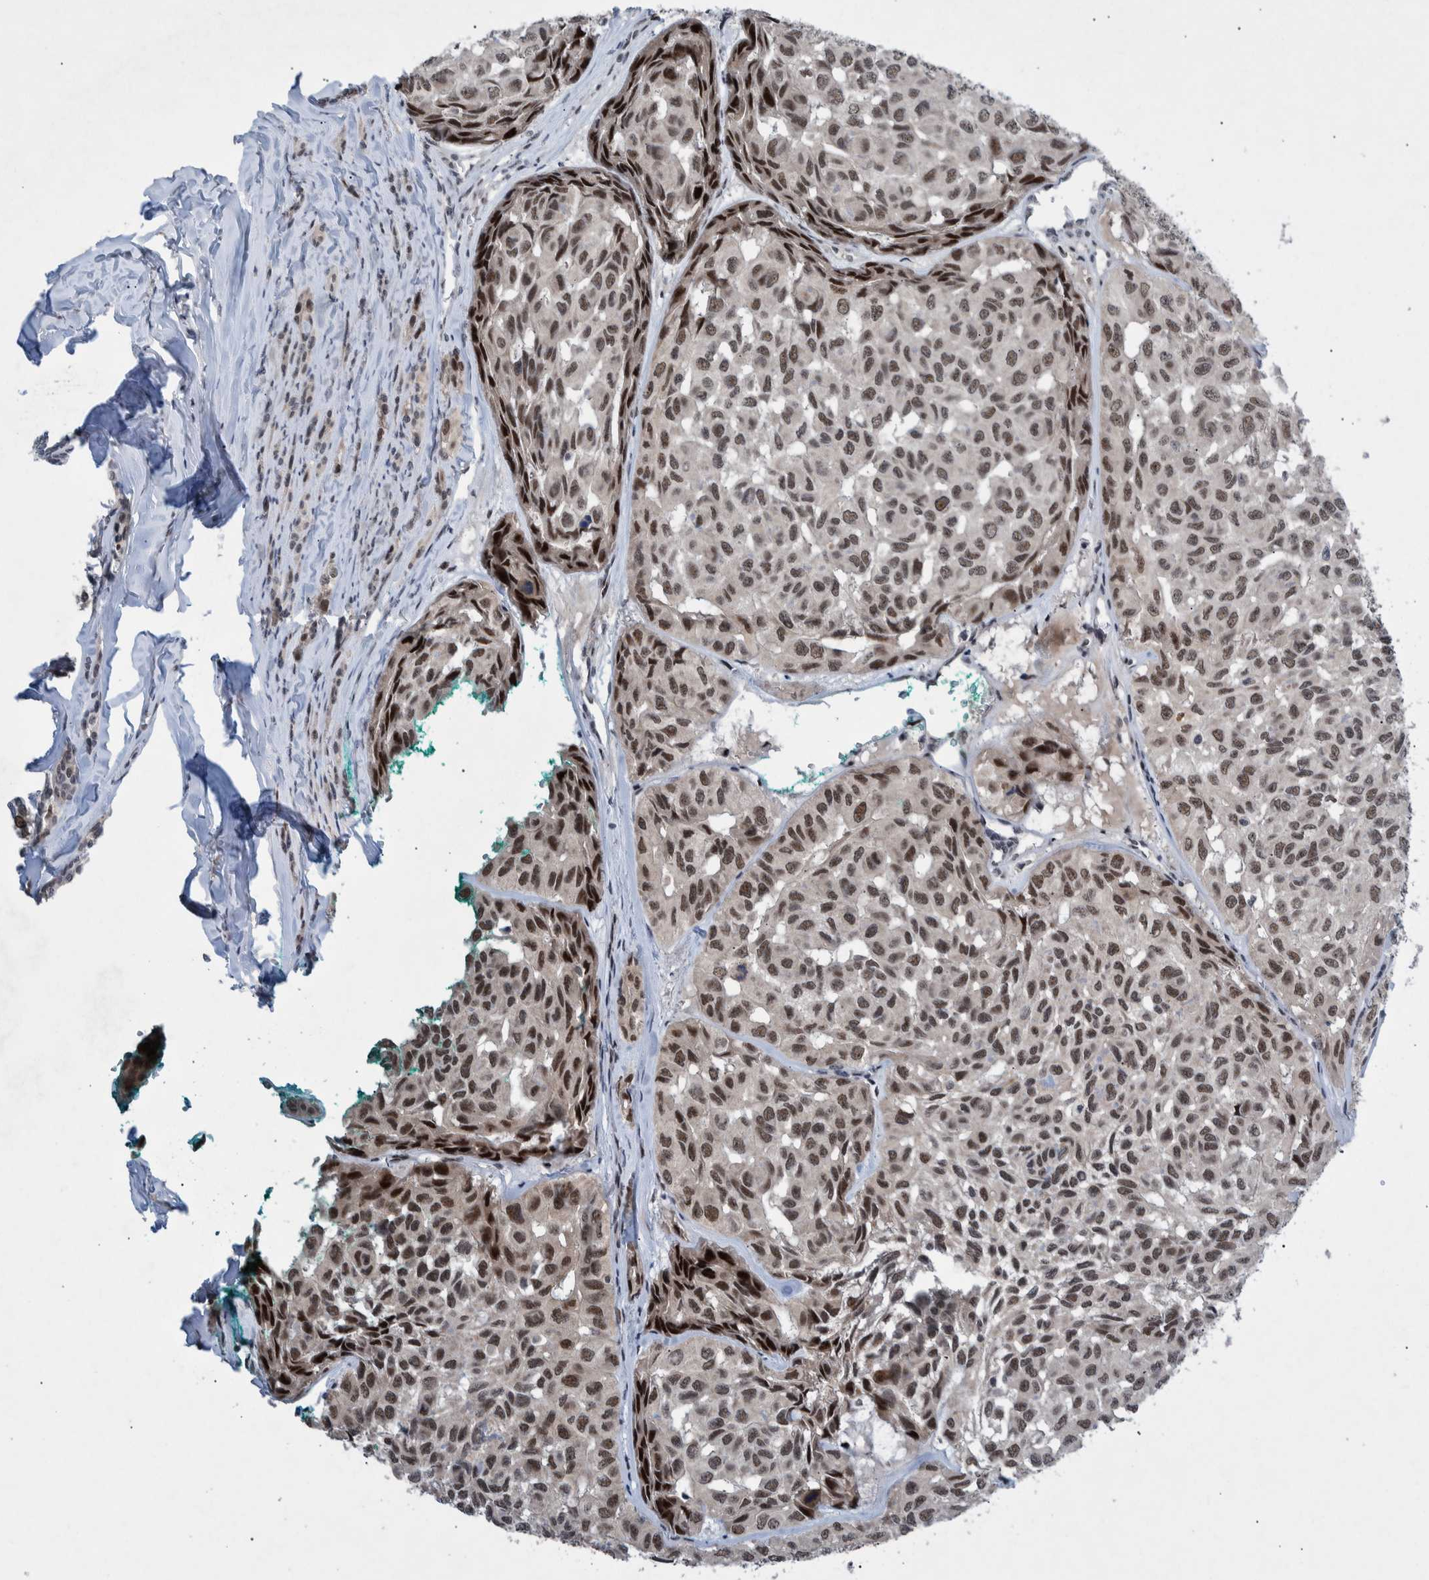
{"staining": {"intensity": "weak", "quantity": ">75%", "location": "nuclear"}, "tissue": "head and neck cancer", "cell_type": "Tumor cells", "image_type": "cancer", "snomed": [{"axis": "morphology", "description": "Adenocarcinoma, NOS"}, {"axis": "topography", "description": "Salivary gland, NOS"}, {"axis": "topography", "description": "Head-Neck"}], "caption": "Head and neck cancer stained with a protein marker reveals weak staining in tumor cells.", "gene": "ESRP1", "patient": {"sex": "female", "age": 76}}